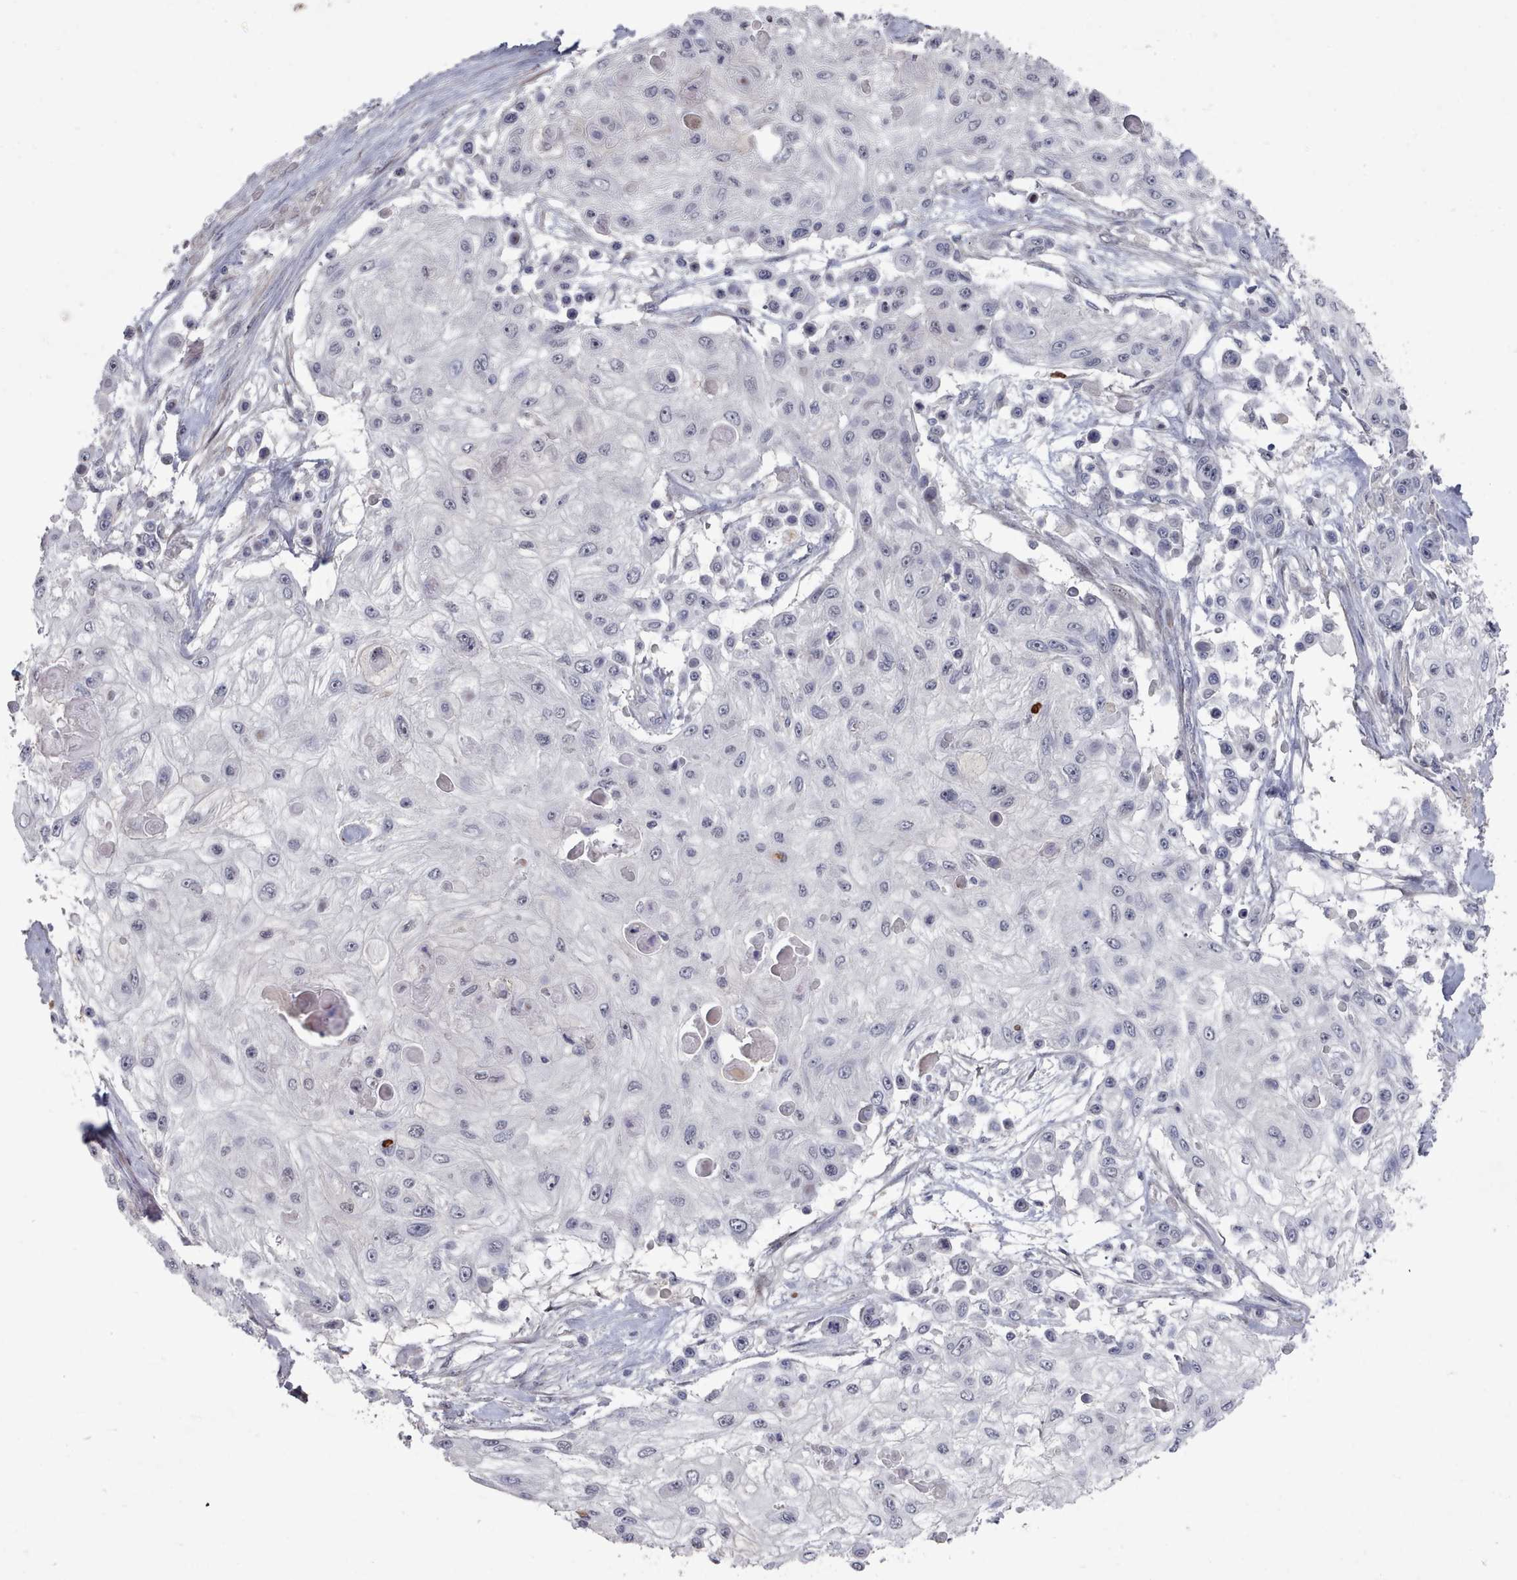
{"staining": {"intensity": "negative", "quantity": "none", "location": "none"}, "tissue": "skin cancer", "cell_type": "Tumor cells", "image_type": "cancer", "snomed": [{"axis": "morphology", "description": "Squamous cell carcinoma, NOS"}, {"axis": "topography", "description": "Skin"}], "caption": "IHC of human squamous cell carcinoma (skin) shows no positivity in tumor cells.", "gene": "COL8A2", "patient": {"sex": "male", "age": 67}}